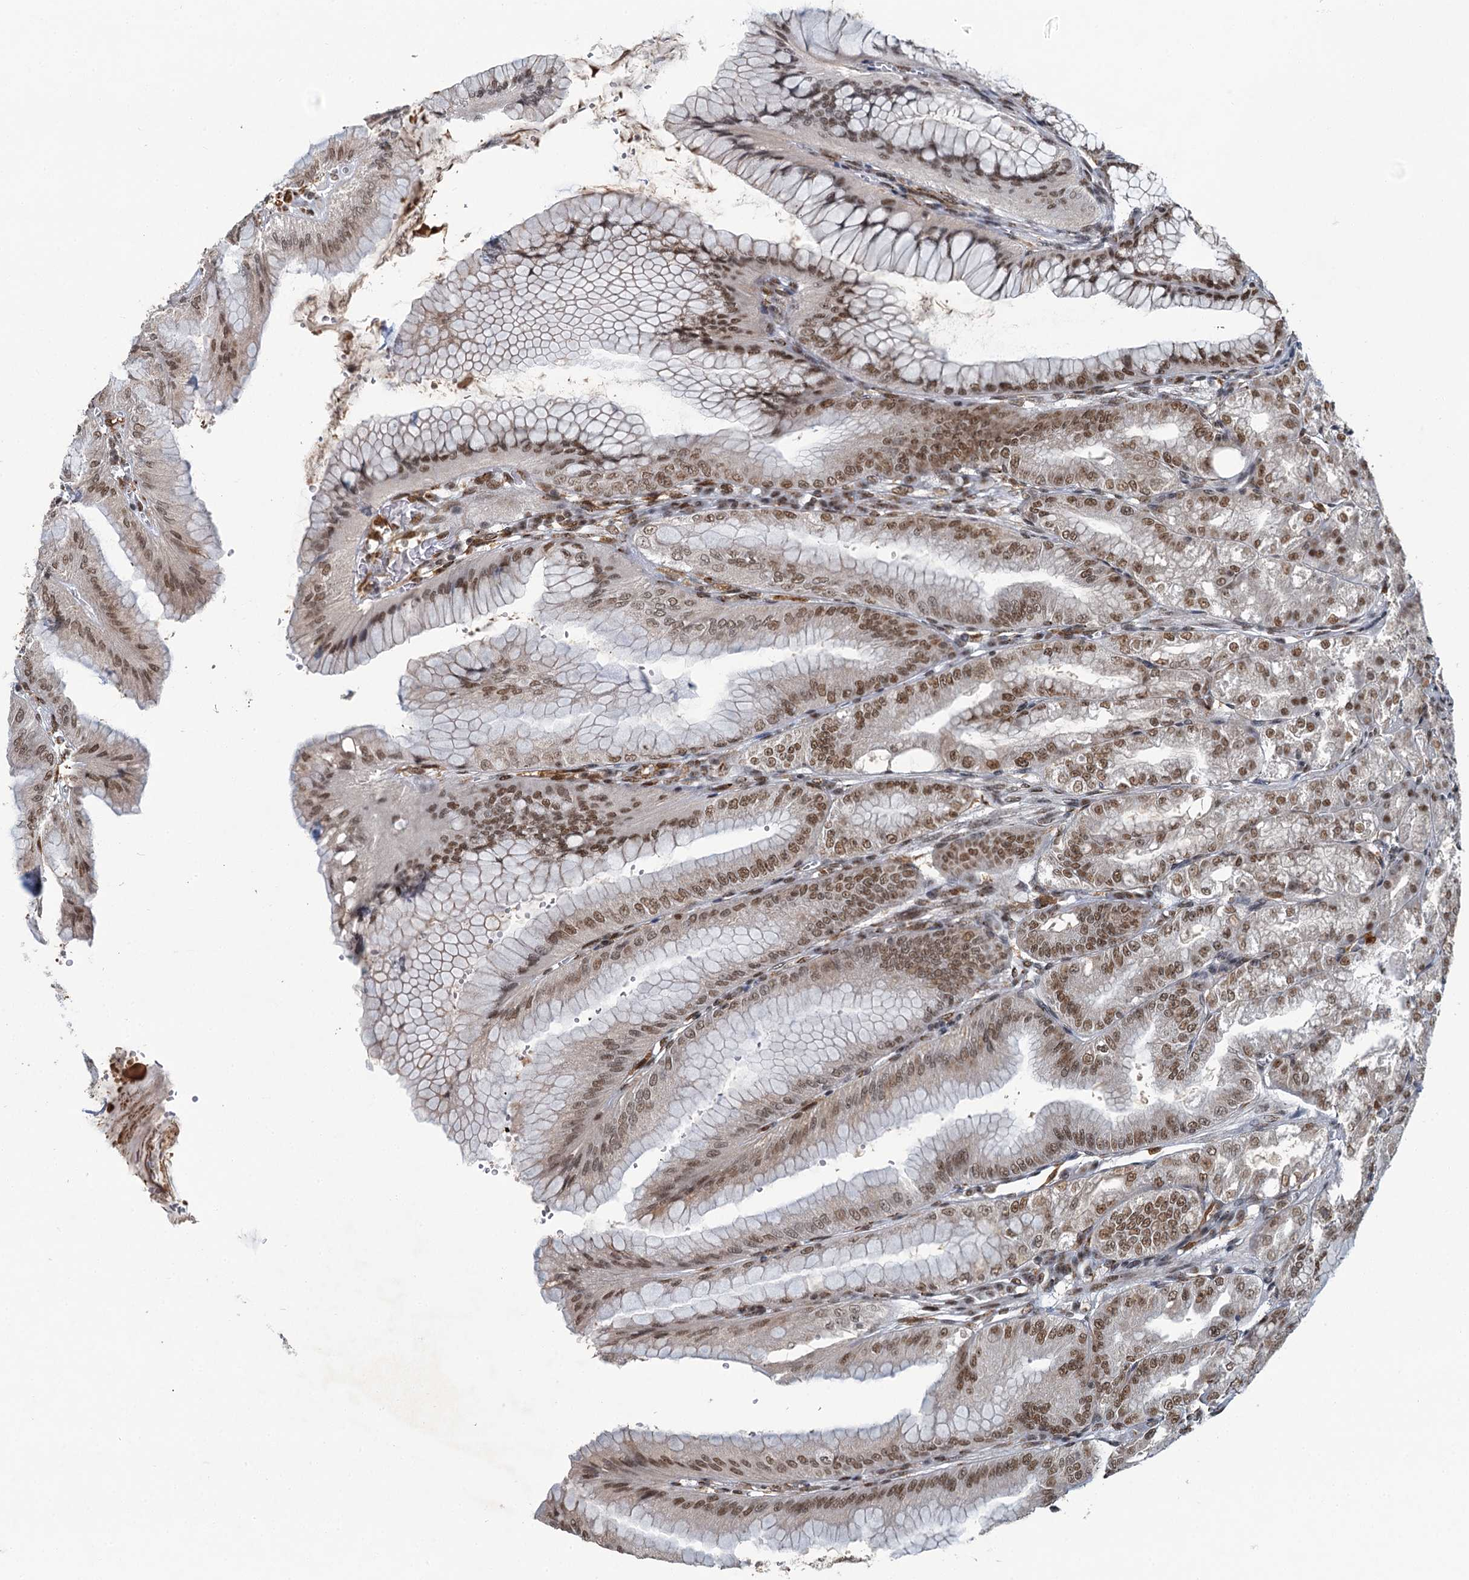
{"staining": {"intensity": "moderate", "quantity": ">75%", "location": "nuclear"}, "tissue": "stomach", "cell_type": "Glandular cells", "image_type": "normal", "snomed": [{"axis": "morphology", "description": "Normal tissue, NOS"}, {"axis": "topography", "description": "Stomach, lower"}], "caption": "DAB immunohistochemical staining of unremarkable stomach displays moderate nuclear protein expression in approximately >75% of glandular cells. The staining was performed using DAB (3,3'-diaminobenzidine) to visualize the protein expression in brown, while the nuclei were stained in blue with hematoxylin (Magnification: 20x).", "gene": "PPHLN1", "patient": {"sex": "male", "age": 71}}